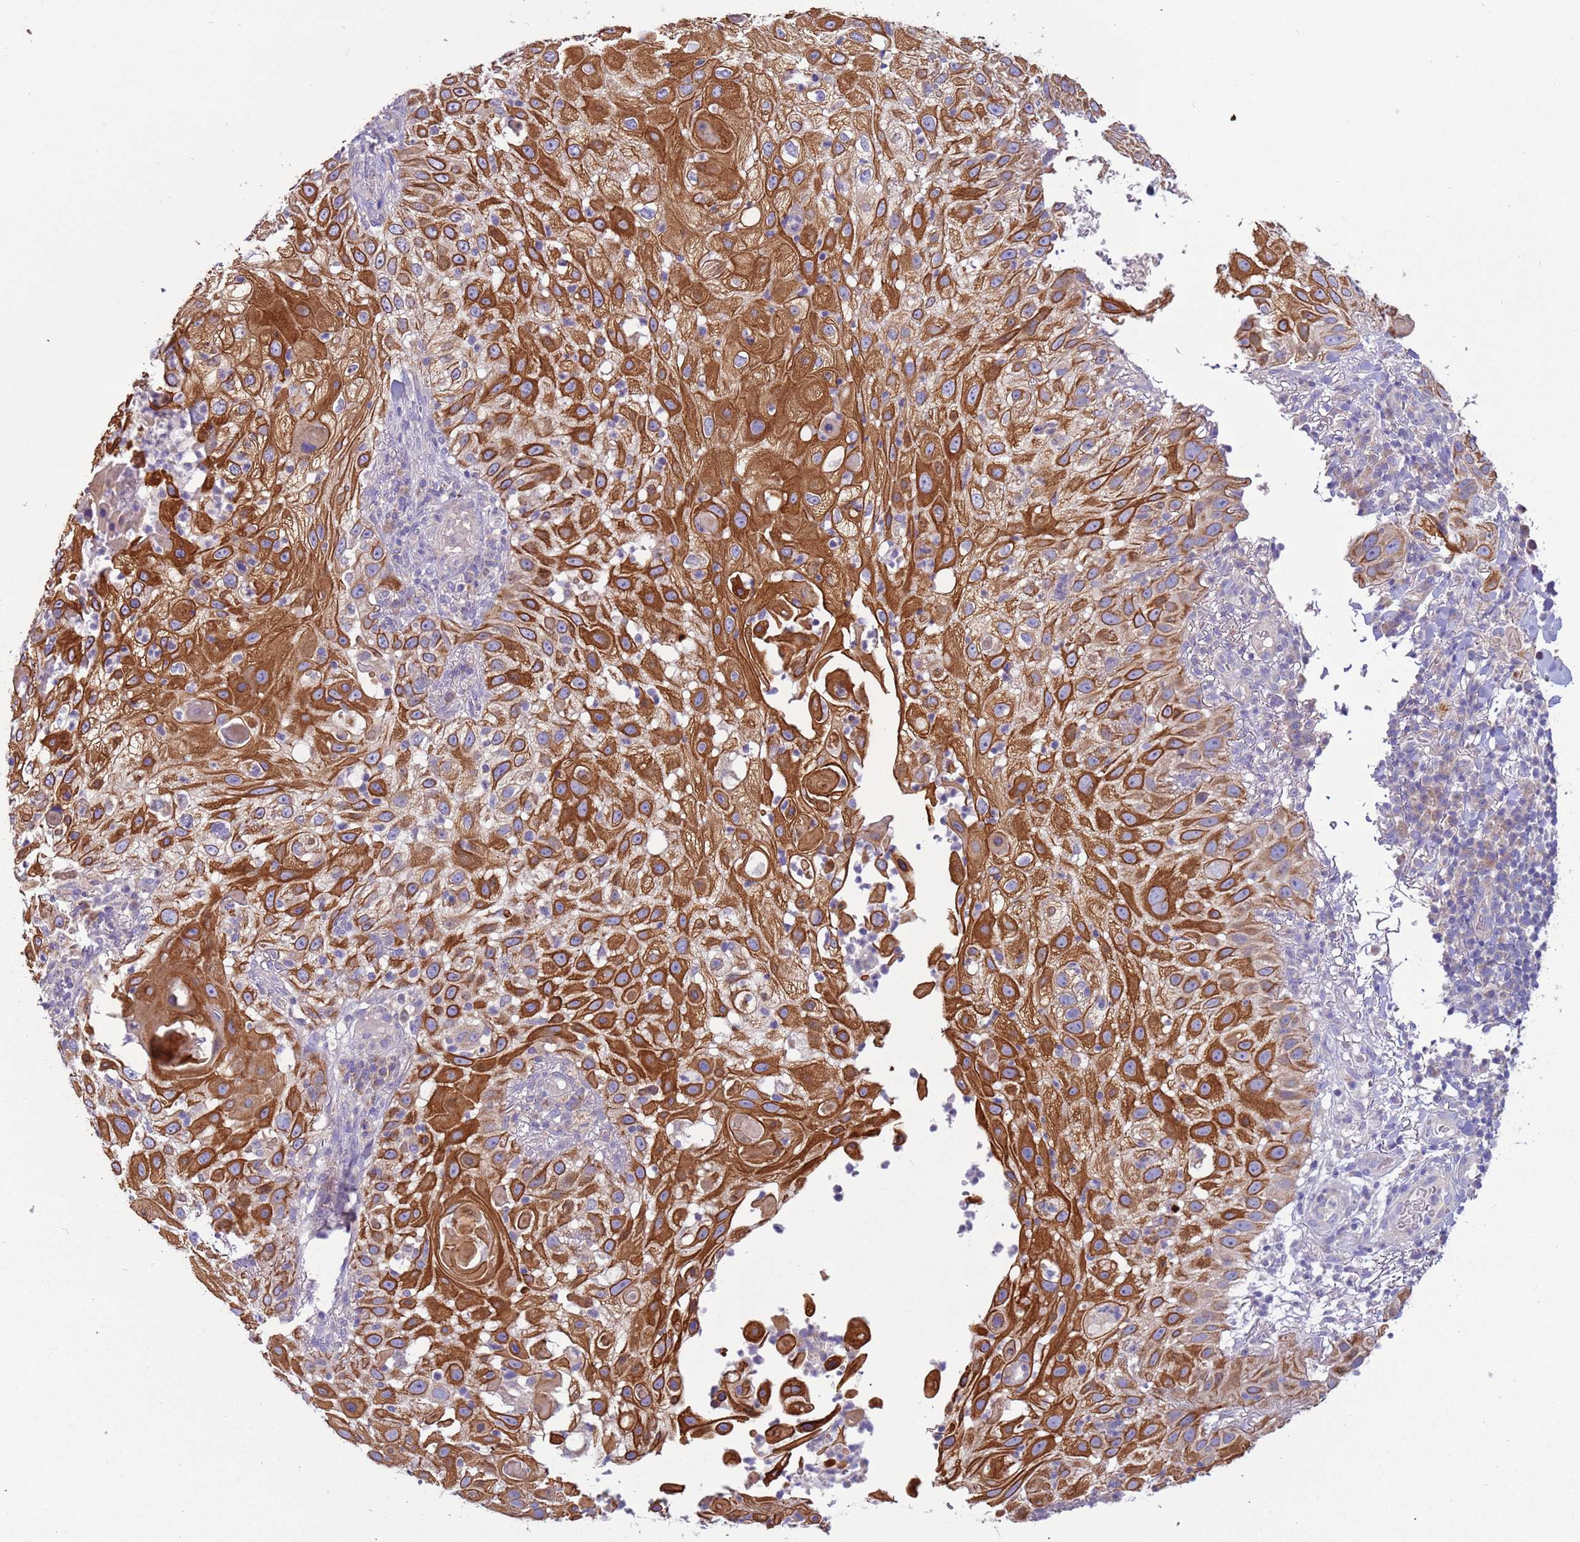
{"staining": {"intensity": "strong", "quantity": ">75%", "location": "cytoplasmic/membranous"}, "tissue": "skin cancer", "cell_type": "Tumor cells", "image_type": "cancer", "snomed": [{"axis": "morphology", "description": "Squamous cell carcinoma, NOS"}, {"axis": "topography", "description": "Skin"}], "caption": "Human skin cancer stained with a brown dye reveals strong cytoplasmic/membranous positive staining in approximately >75% of tumor cells.", "gene": "UQCRQ", "patient": {"sex": "female", "age": 44}}